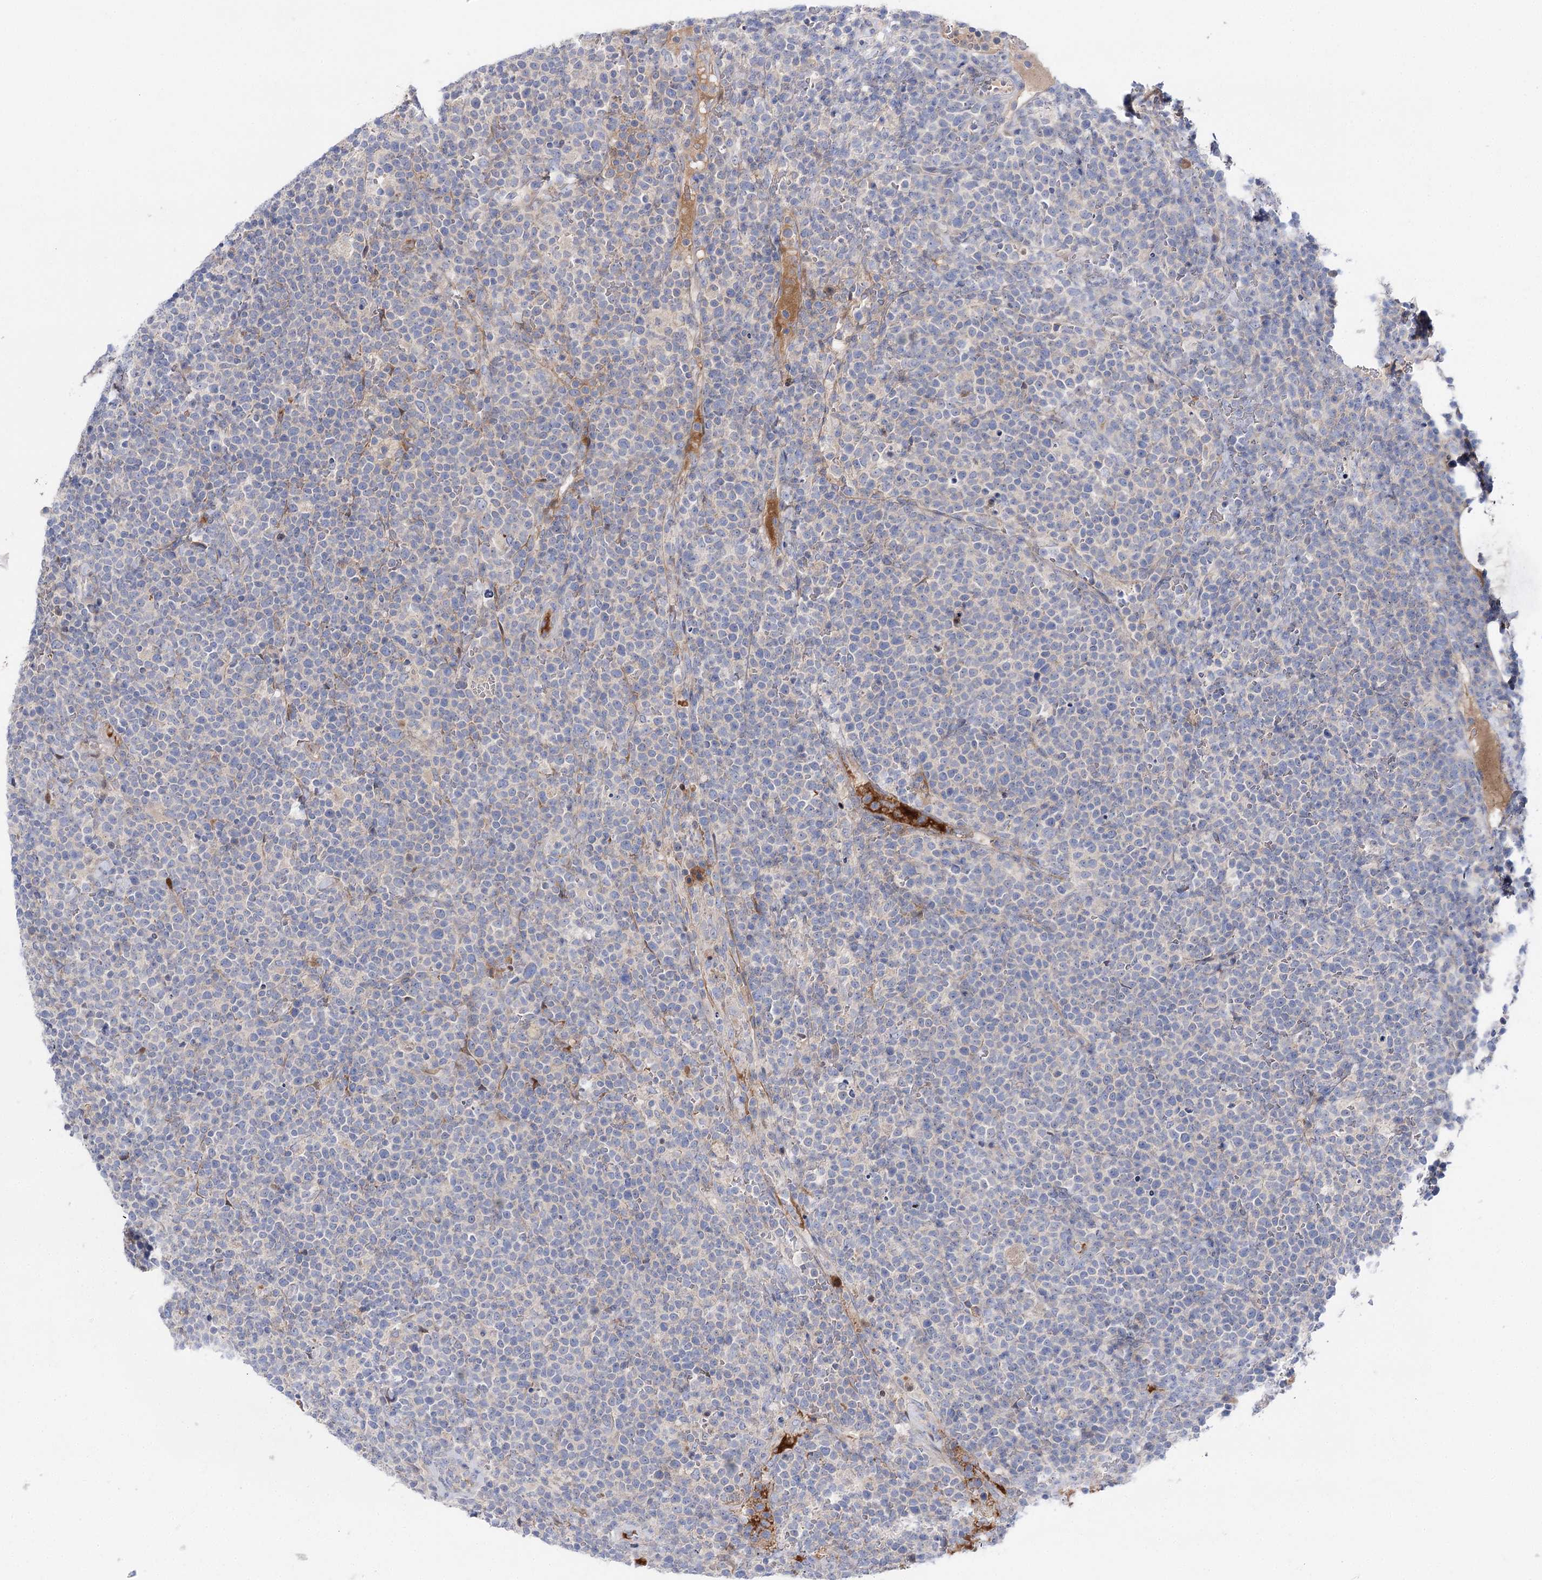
{"staining": {"intensity": "negative", "quantity": "none", "location": "none"}, "tissue": "lymphoma", "cell_type": "Tumor cells", "image_type": "cancer", "snomed": [{"axis": "morphology", "description": "Malignant lymphoma, non-Hodgkin's type, High grade"}, {"axis": "topography", "description": "Lymph node"}], "caption": "IHC histopathology image of neoplastic tissue: lymphoma stained with DAB demonstrates no significant protein staining in tumor cells.", "gene": "LRRC14B", "patient": {"sex": "male", "age": 61}}